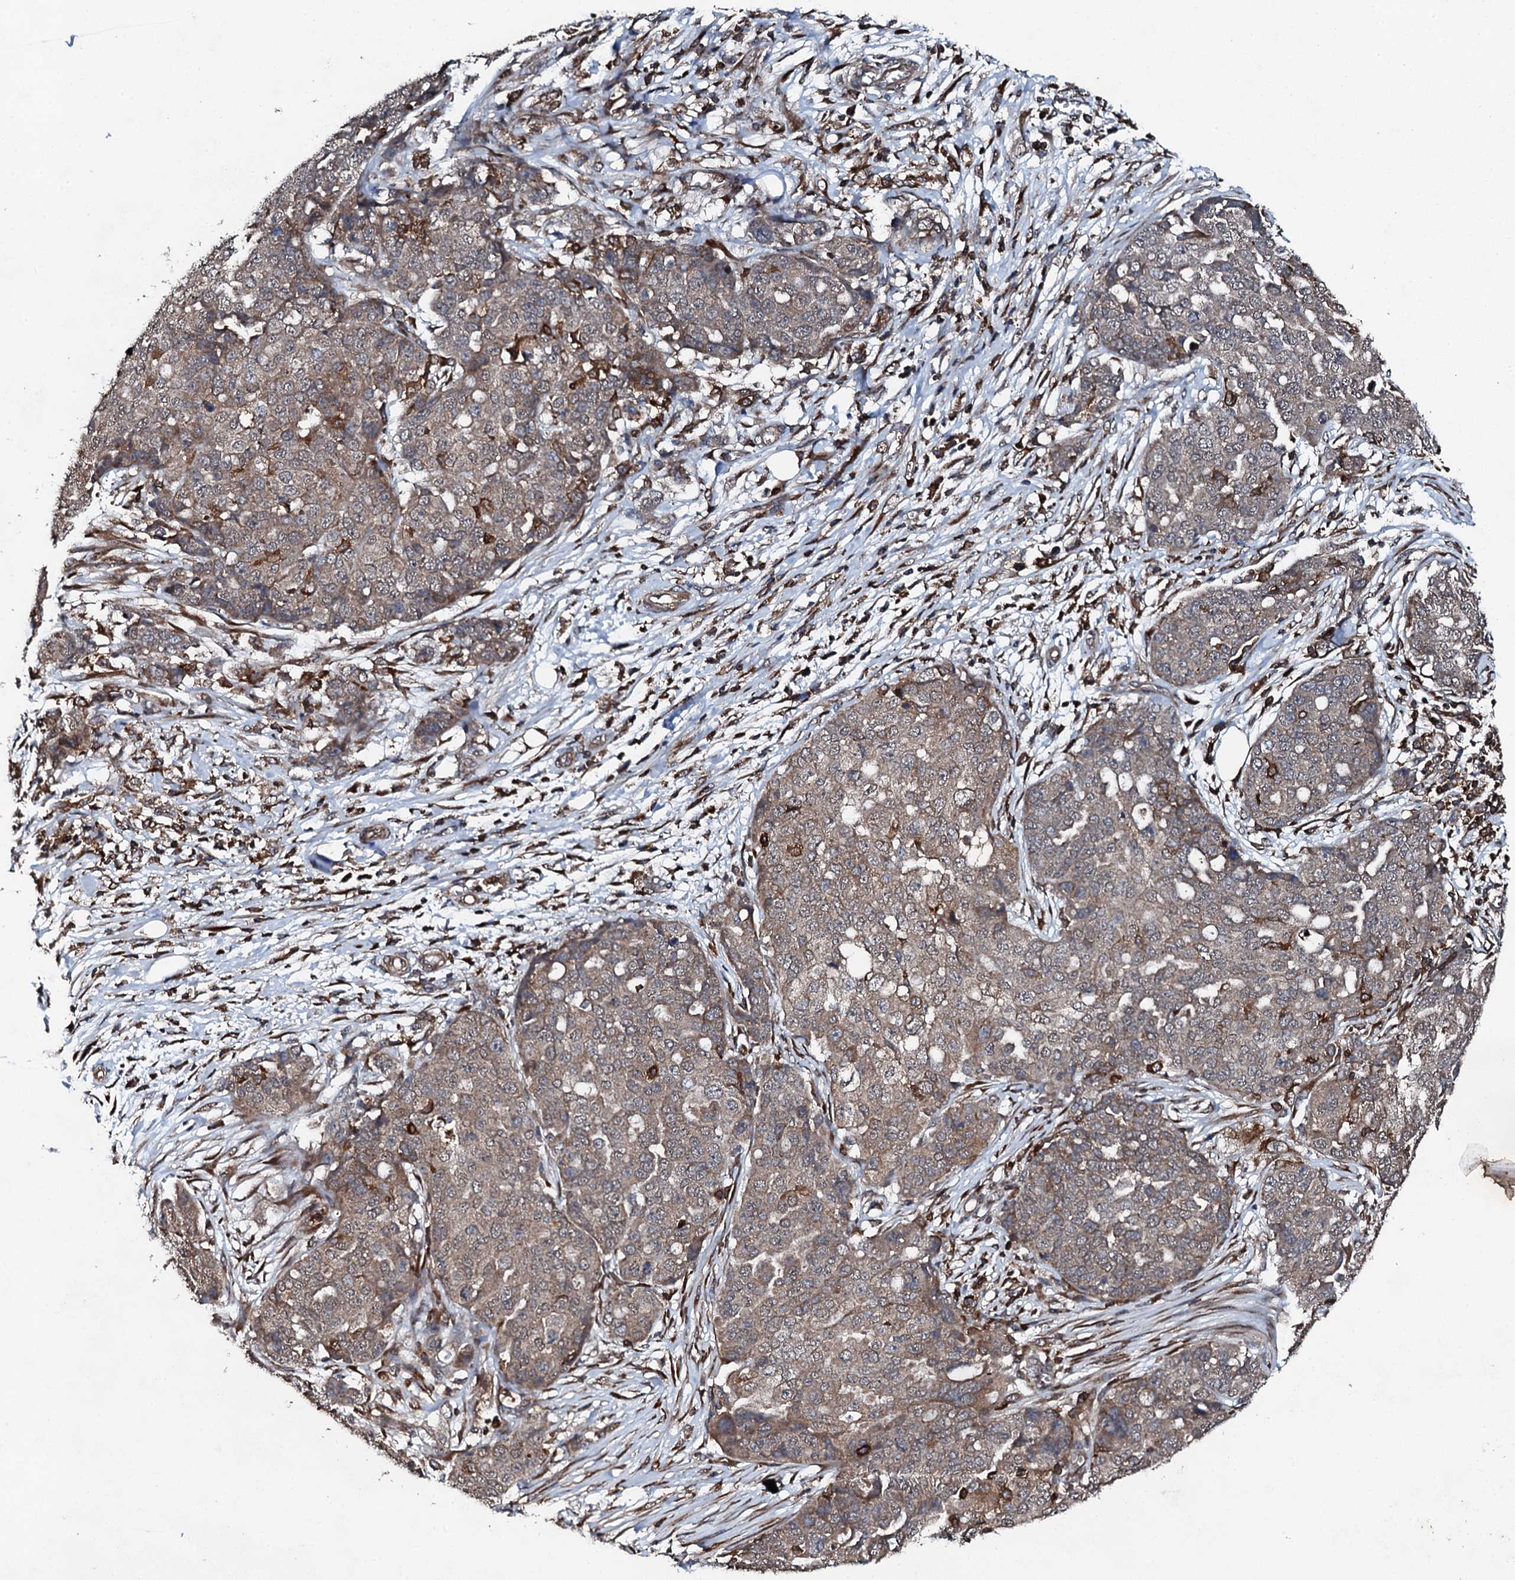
{"staining": {"intensity": "weak", "quantity": ">75%", "location": "cytoplasmic/membranous"}, "tissue": "ovarian cancer", "cell_type": "Tumor cells", "image_type": "cancer", "snomed": [{"axis": "morphology", "description": "Cystadenocarcinoma, serous, NOS"}, {"axis": "topography", "description": "Soft tissue"}, {"axis": "topography", "description": "Ovary"}], "caption": "Protein expression analysis of human ovarian serous cystadenocarcinoma reveals weak cytoplasmic/membranous expression in approximately >75% of tumor cells. (IHC, brightfield microscopy, high magnification).", "gene": "EDC4", "patient": {"sex": "female", "age": 57}}